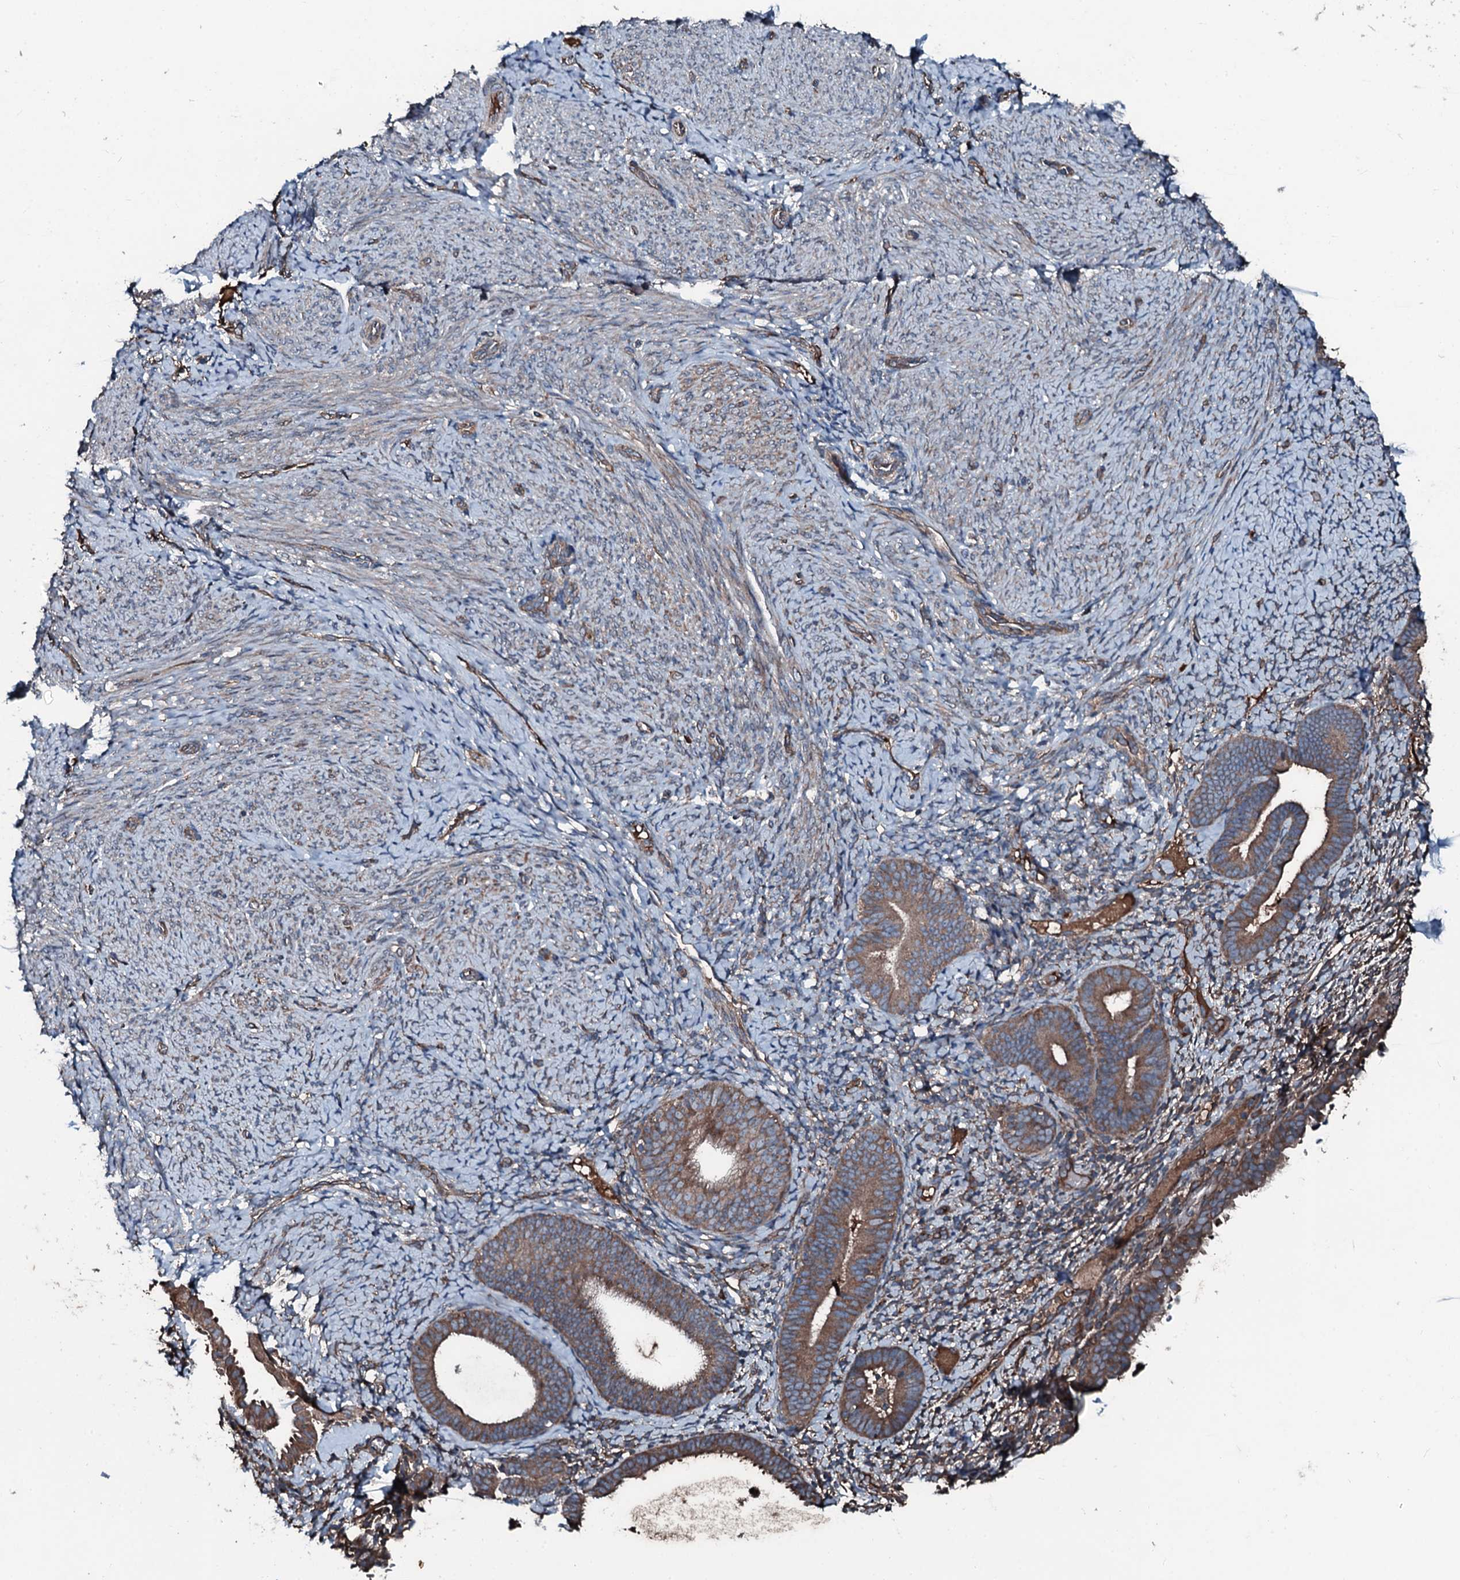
{"staining": {"intensity": "weak", "quantity": "<25%", "location": "cytoplasmic/membranous"}, "tissue": "endometrium", "cell_type": "Cells in endometrial stroma", "image_type": "normal", "snomed": [{"axis": "morphology", "description": "Normal tissue, NOS"}, {"axis": "topography", "description": "Endometrium"}], "caption": "This is an immunohistochemistry micrograph of normal endometrium. There is no positivity in cells in endometrial stroma.", "gene": "AARS1", "patient": {"sex": "female", "age": 65}}